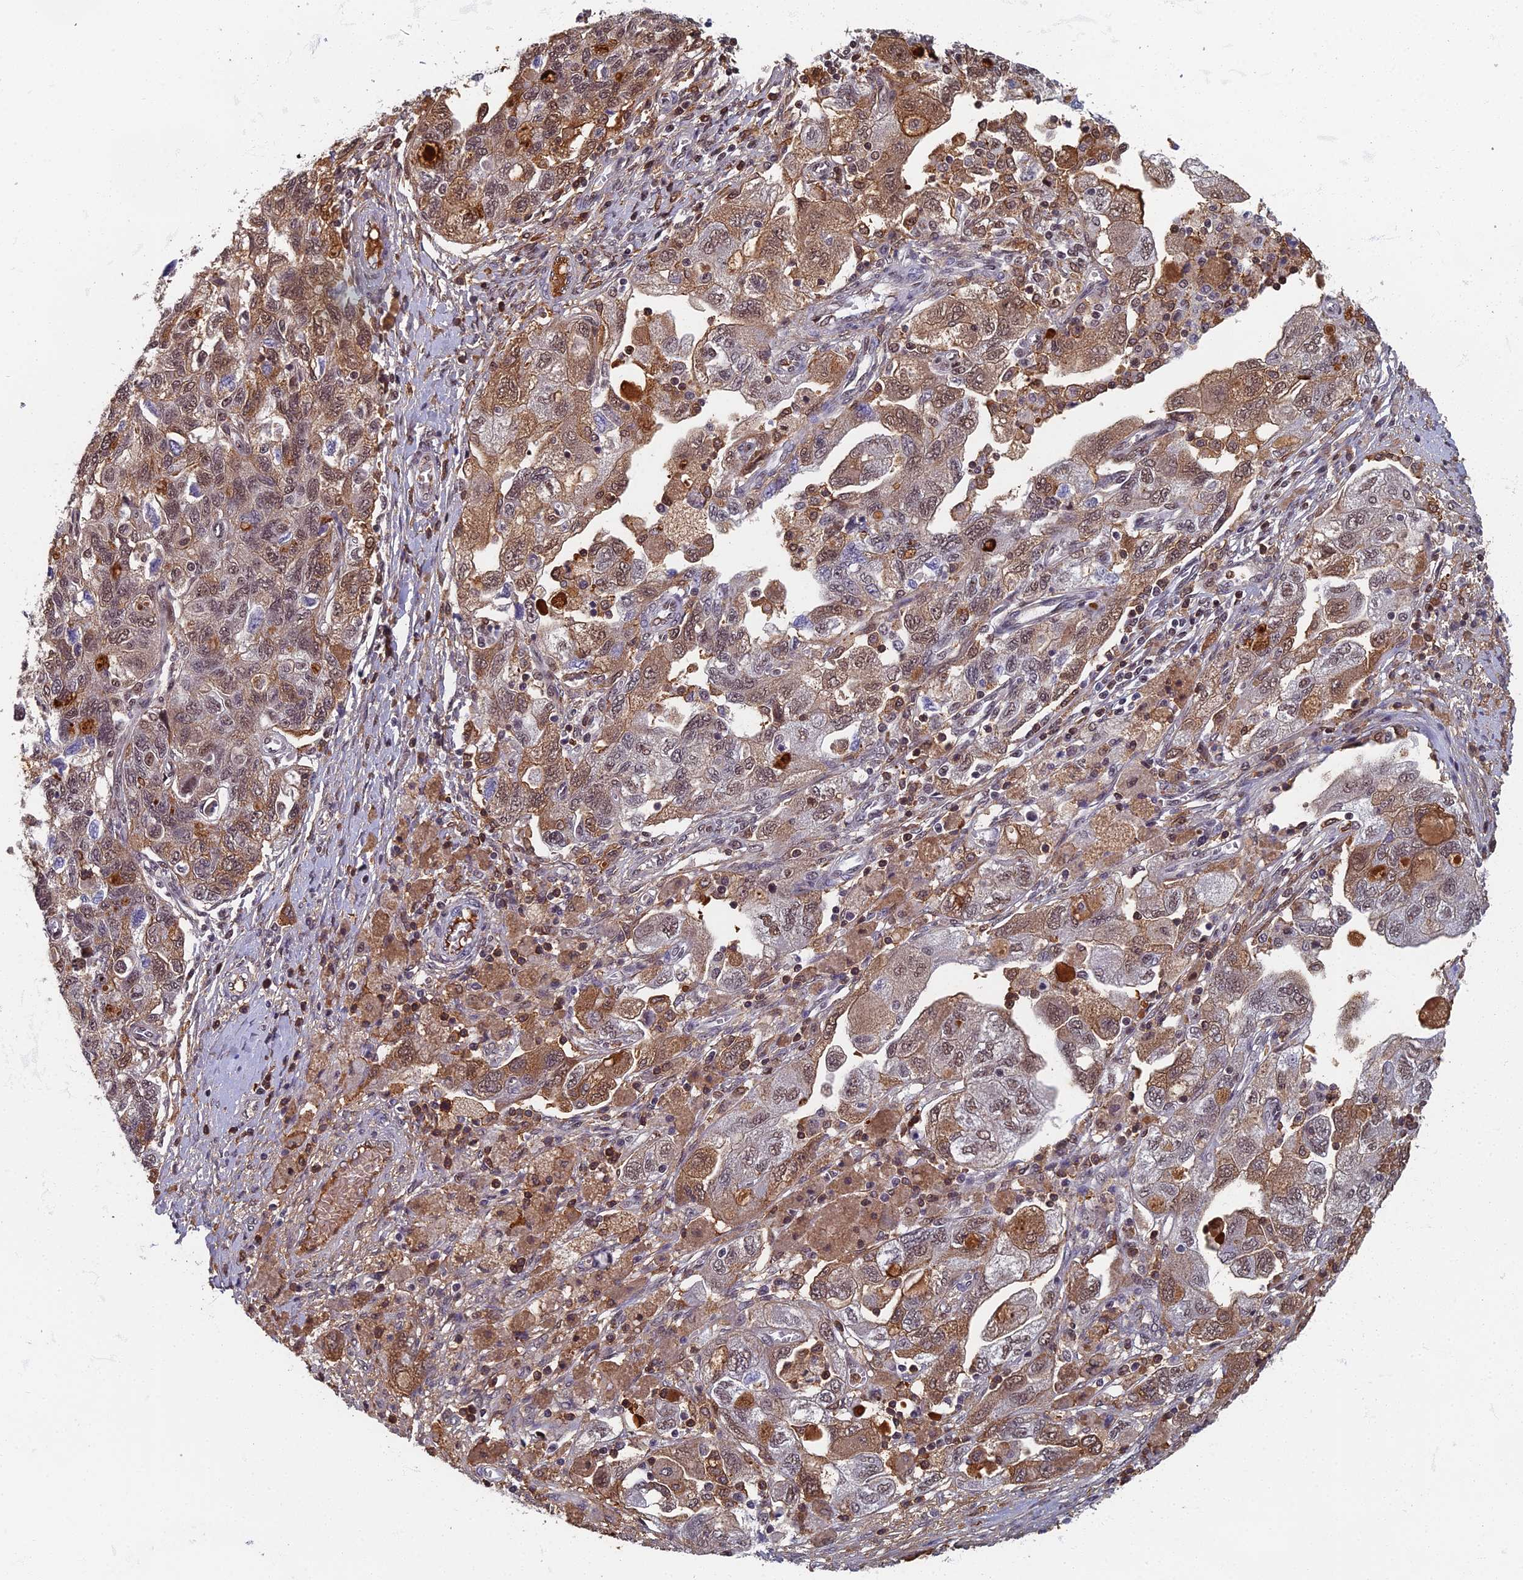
{"staining": {"intensity": "moderate", "quantity": ">75%", "location": "cytoplasmic/membranous,nuclear"}, "tissue": "ovarian cancer", "cell_type": "Tumor cells", "image_type": "cancer", "snomed": [{"axis": "morphology", "description": "Carcinoma, NOS"}, {"axis": "morphology", "description": "Cystadenocarcinoma, serous, NOS"}, {"axis": "topography", "description": "Ovary"}], "caption": "Immunohistochemistry of ovarian cancer shows medium levels of moderate cytoplasmic/membranous and nuclear positivity in about >75% of tumor cells. The protein is stained brown, and the nuclei are stained in blue (DAB (3,3'-diaminobenzidine) IHC with brightfield microscopy, high magnification).", "gene": "TAF13", "patient": {"sex": "female", "age": 69}}